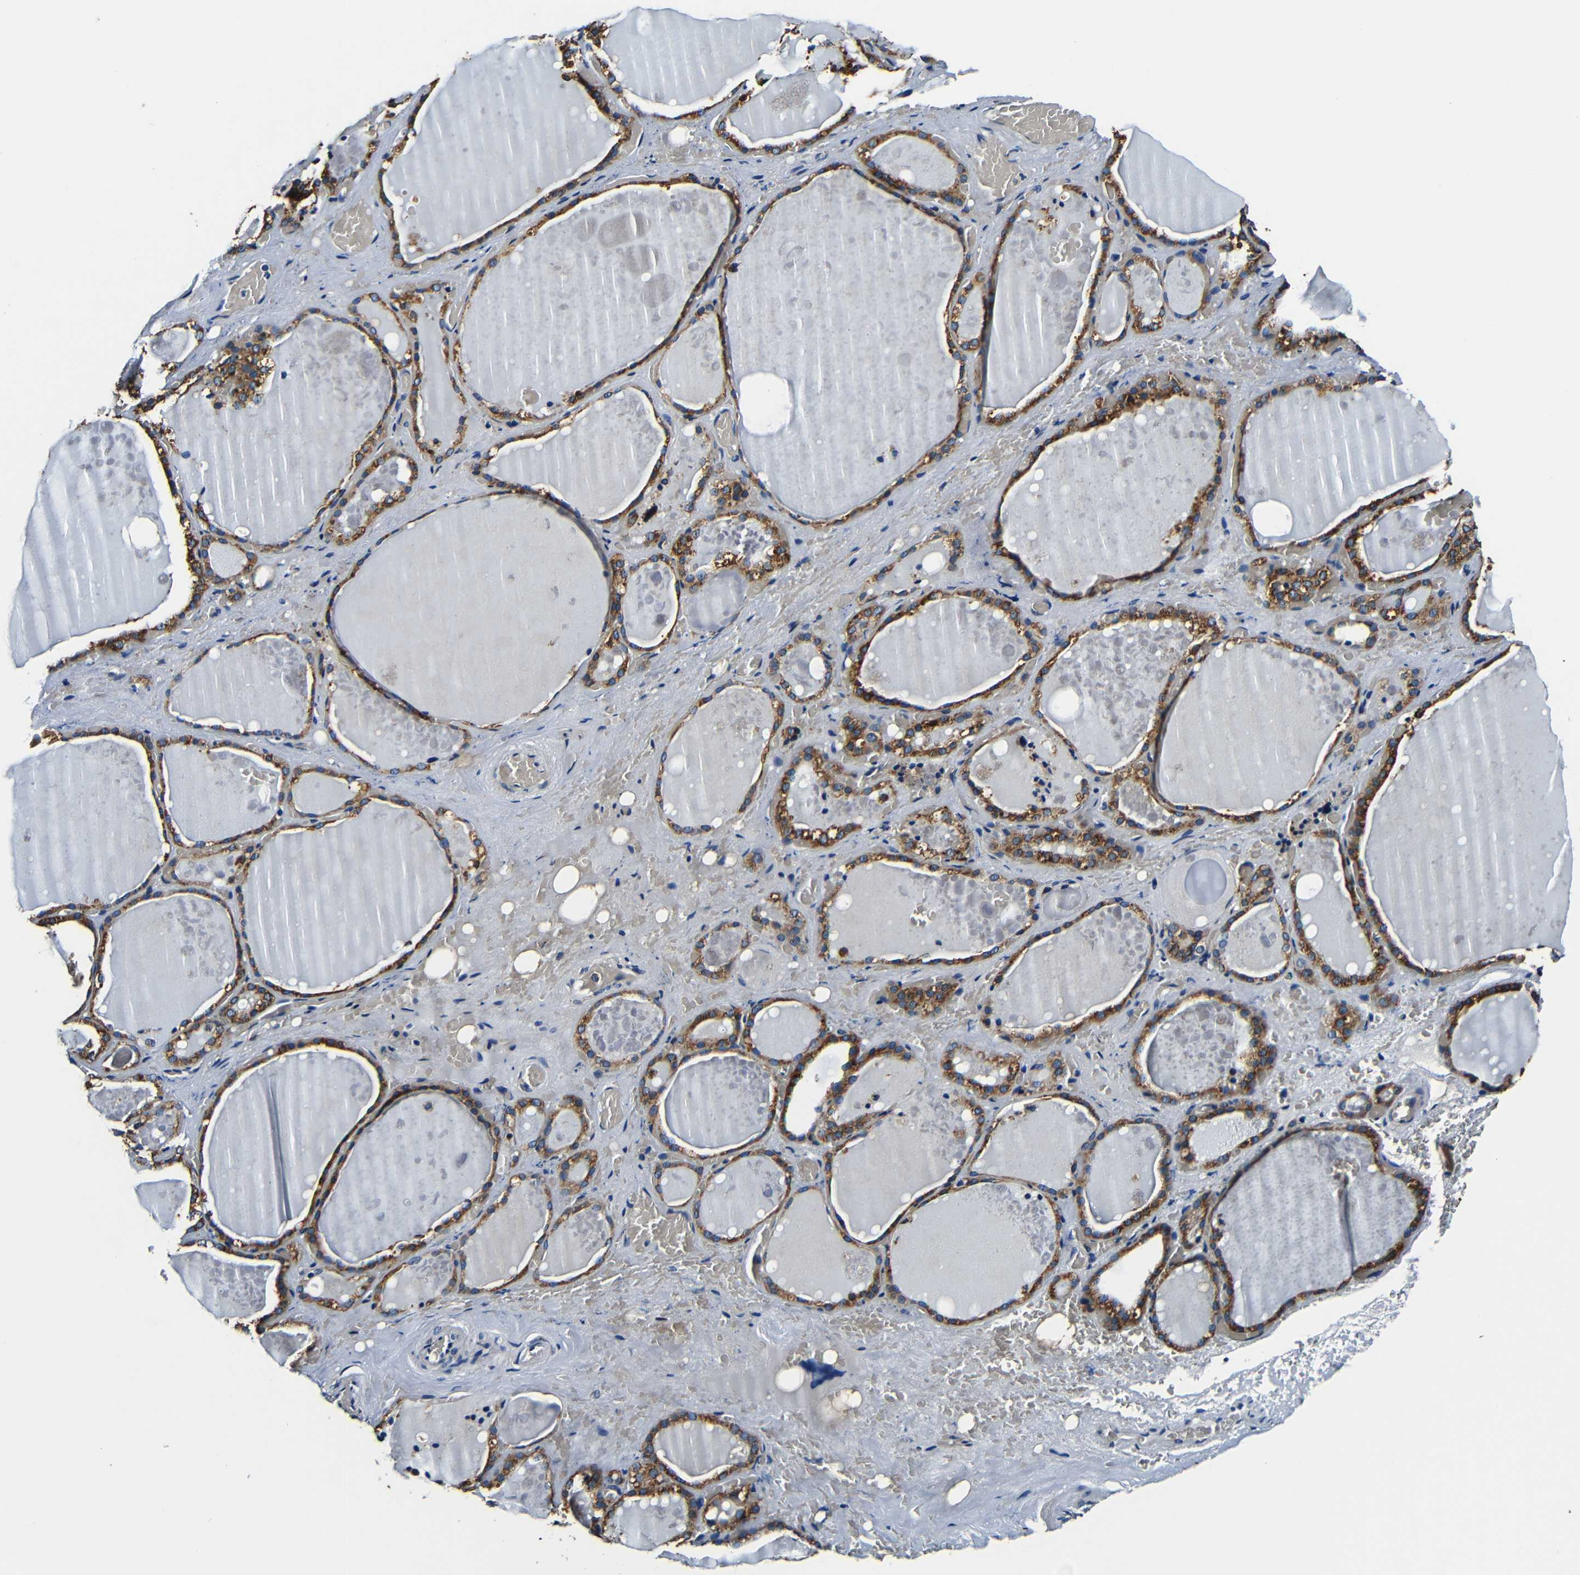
{"staining": {"intensity": "moderate", "quantity": ">75%", "location": "cytoplasmic/membranous"}, "tissue": "thyroid gland", "cell_type": "Glandular cells", "image_type": "normal", "snomed": [{"axis": "morphology", "description": "Normal tissue, NOS"}, {"axis": "topography", "description": "Thyroid gland"}], "caption": "Immunohistochemical staining of unremarkable human thyroid gland exhibits moderate cytoplasmic/membranous protein positivity in approximately >75% of glandular cells.", "gene": "RRBP1", "patient": {"sex": "male", "age": 61}}